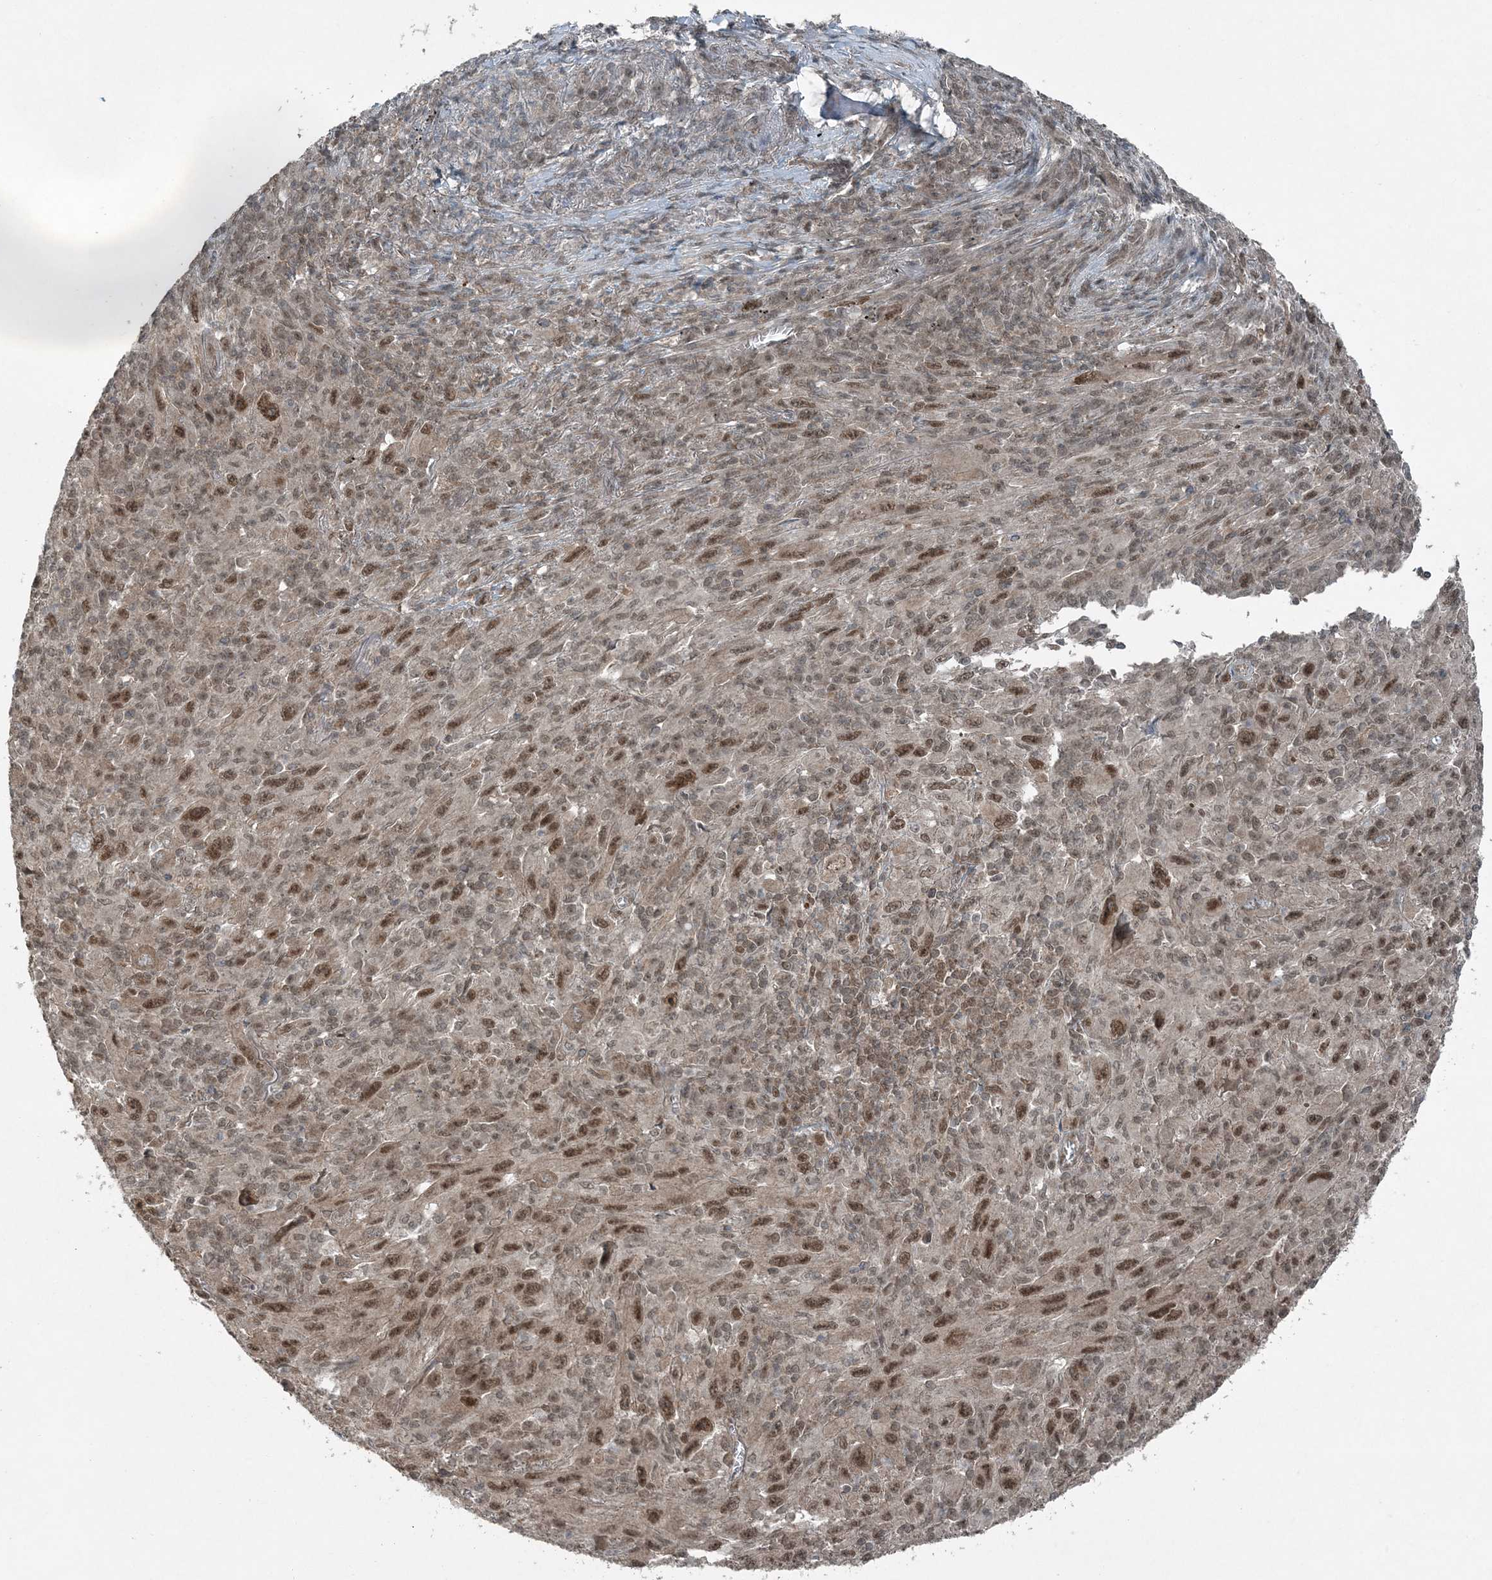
{"staining": {"intensity": "moderate", "quantity": ">75%", "location": "nuclear"}, "tissue": "melanoma", "cell_type": "Tumor cells", "image_type": "cancer", "snomed": [{"axis": "morphology", "description": "Malignant melanoma, Metastatic site"}, {"axis": "topography", "description": "Skin"}], "caption": "Immunohistochemistry (IHC) staining of malignant melanoma (metastatic site), which exhibits medium levels of moderate nuclear positivity in approximately >75% of tumor cells indicating moderate nuclear protein staining. The staining was performed using DAB (brown) for protein detection and nuclei were counterstained in hematoxylin (blue).", "gene": "COPS7B", "patient": {"sex": "female", "age": 56}}